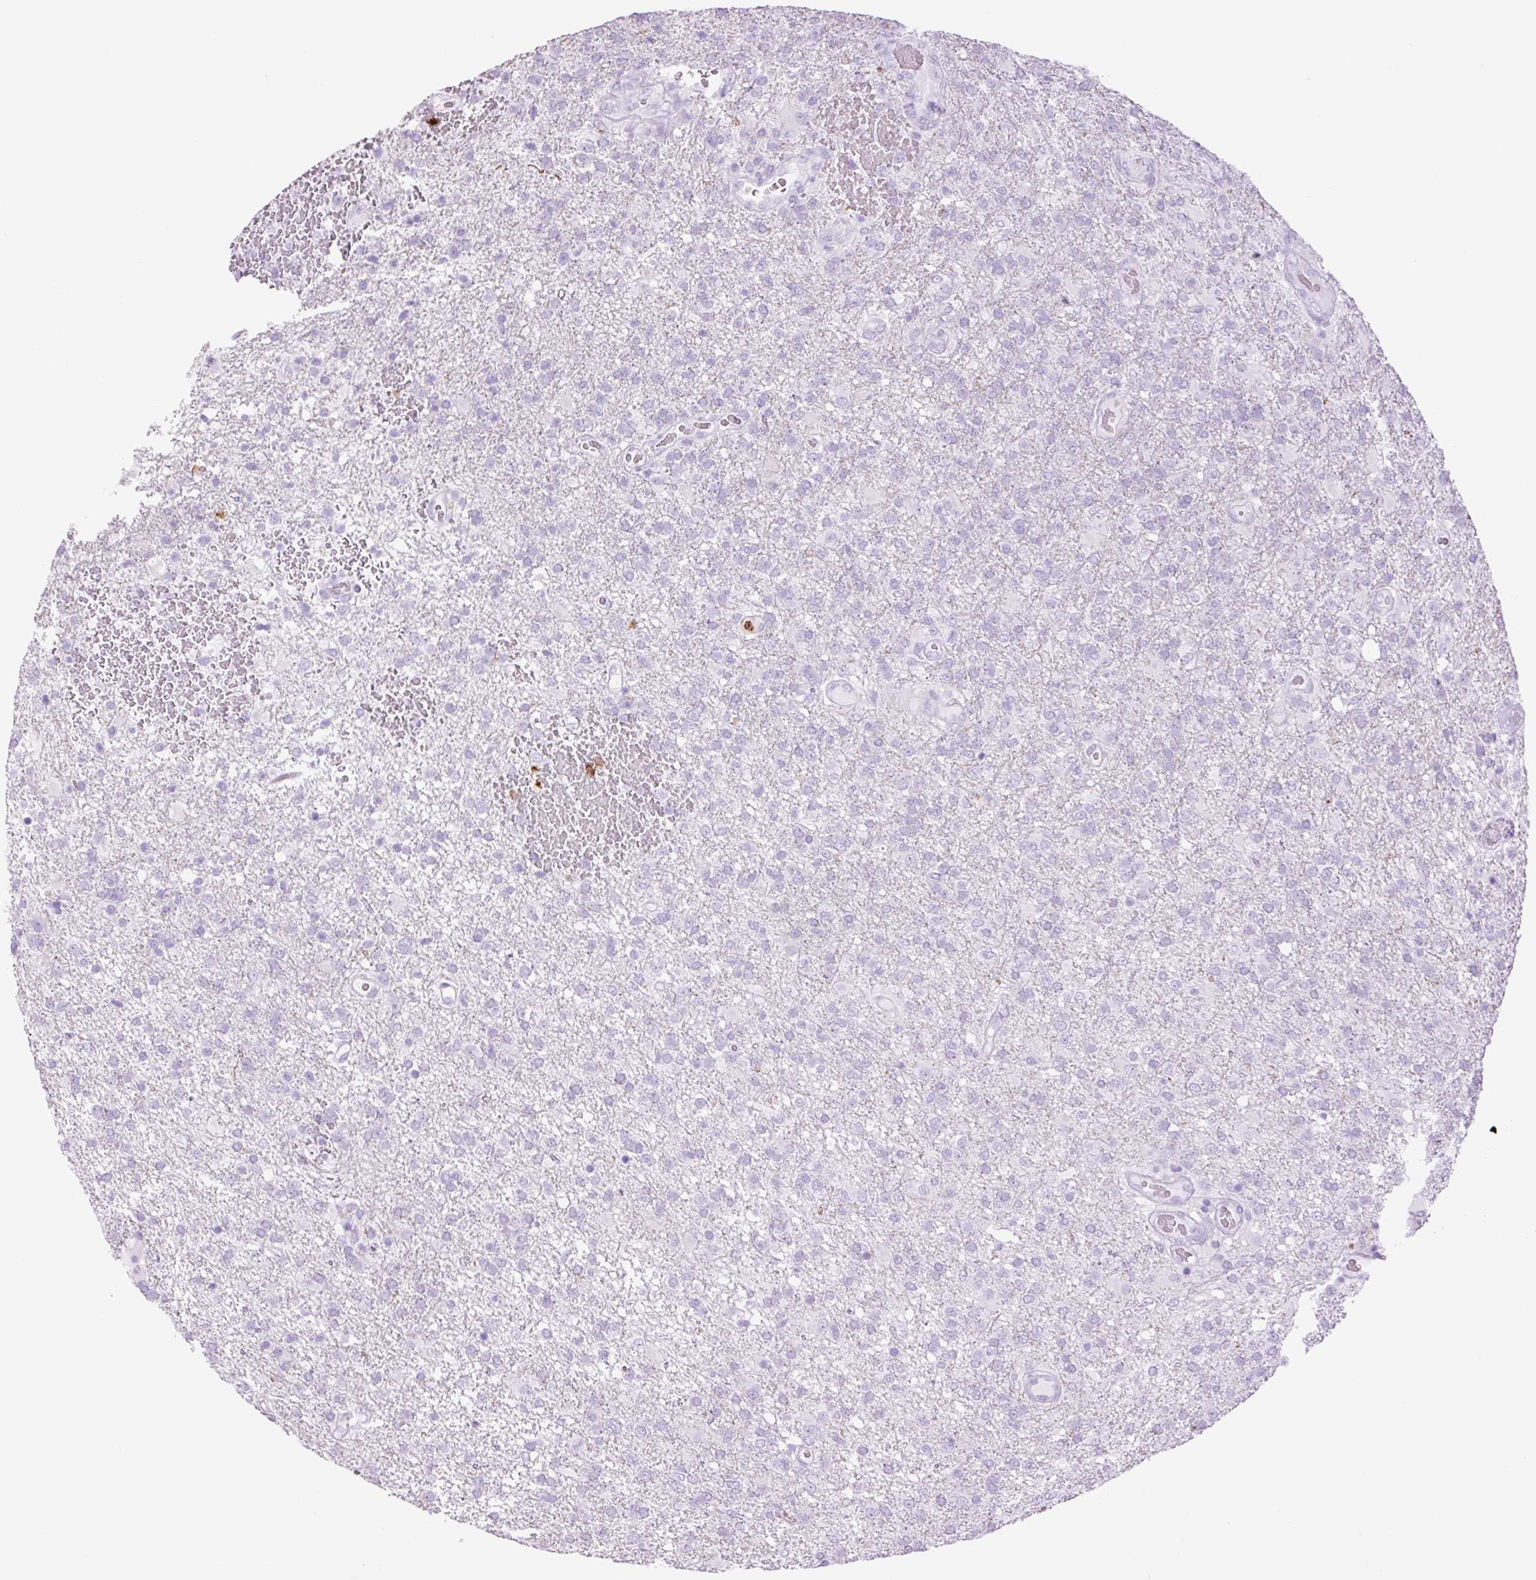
{"staining": {"intensity": "negative", "quantity": "none", "location": "none"}, "tissue": "glioma", "cell_type": "Tumor cells", "image_type": "cancer", "snomed": [{"axis": "morphology", "description": "Glioma, malignant, High grade"}, {"axis": "topography", "description": "Brain"}], "caption": "Immunohistochemistry (IHC) micrograph of neoplastic tissue: human glioma stained with DAB (3,3'-diaminobenzidine) demonstrates no significant protein positivity in tumor cells. Brightfield microscopy of immunohistochemistry (IHC) stained with DAB (3,3'-diaminobenzidine) (brown) and hematoxylin (blue), captured at high magnification.", "gene": "LYZ", "patient": {"sex": "female", "age": 74}}